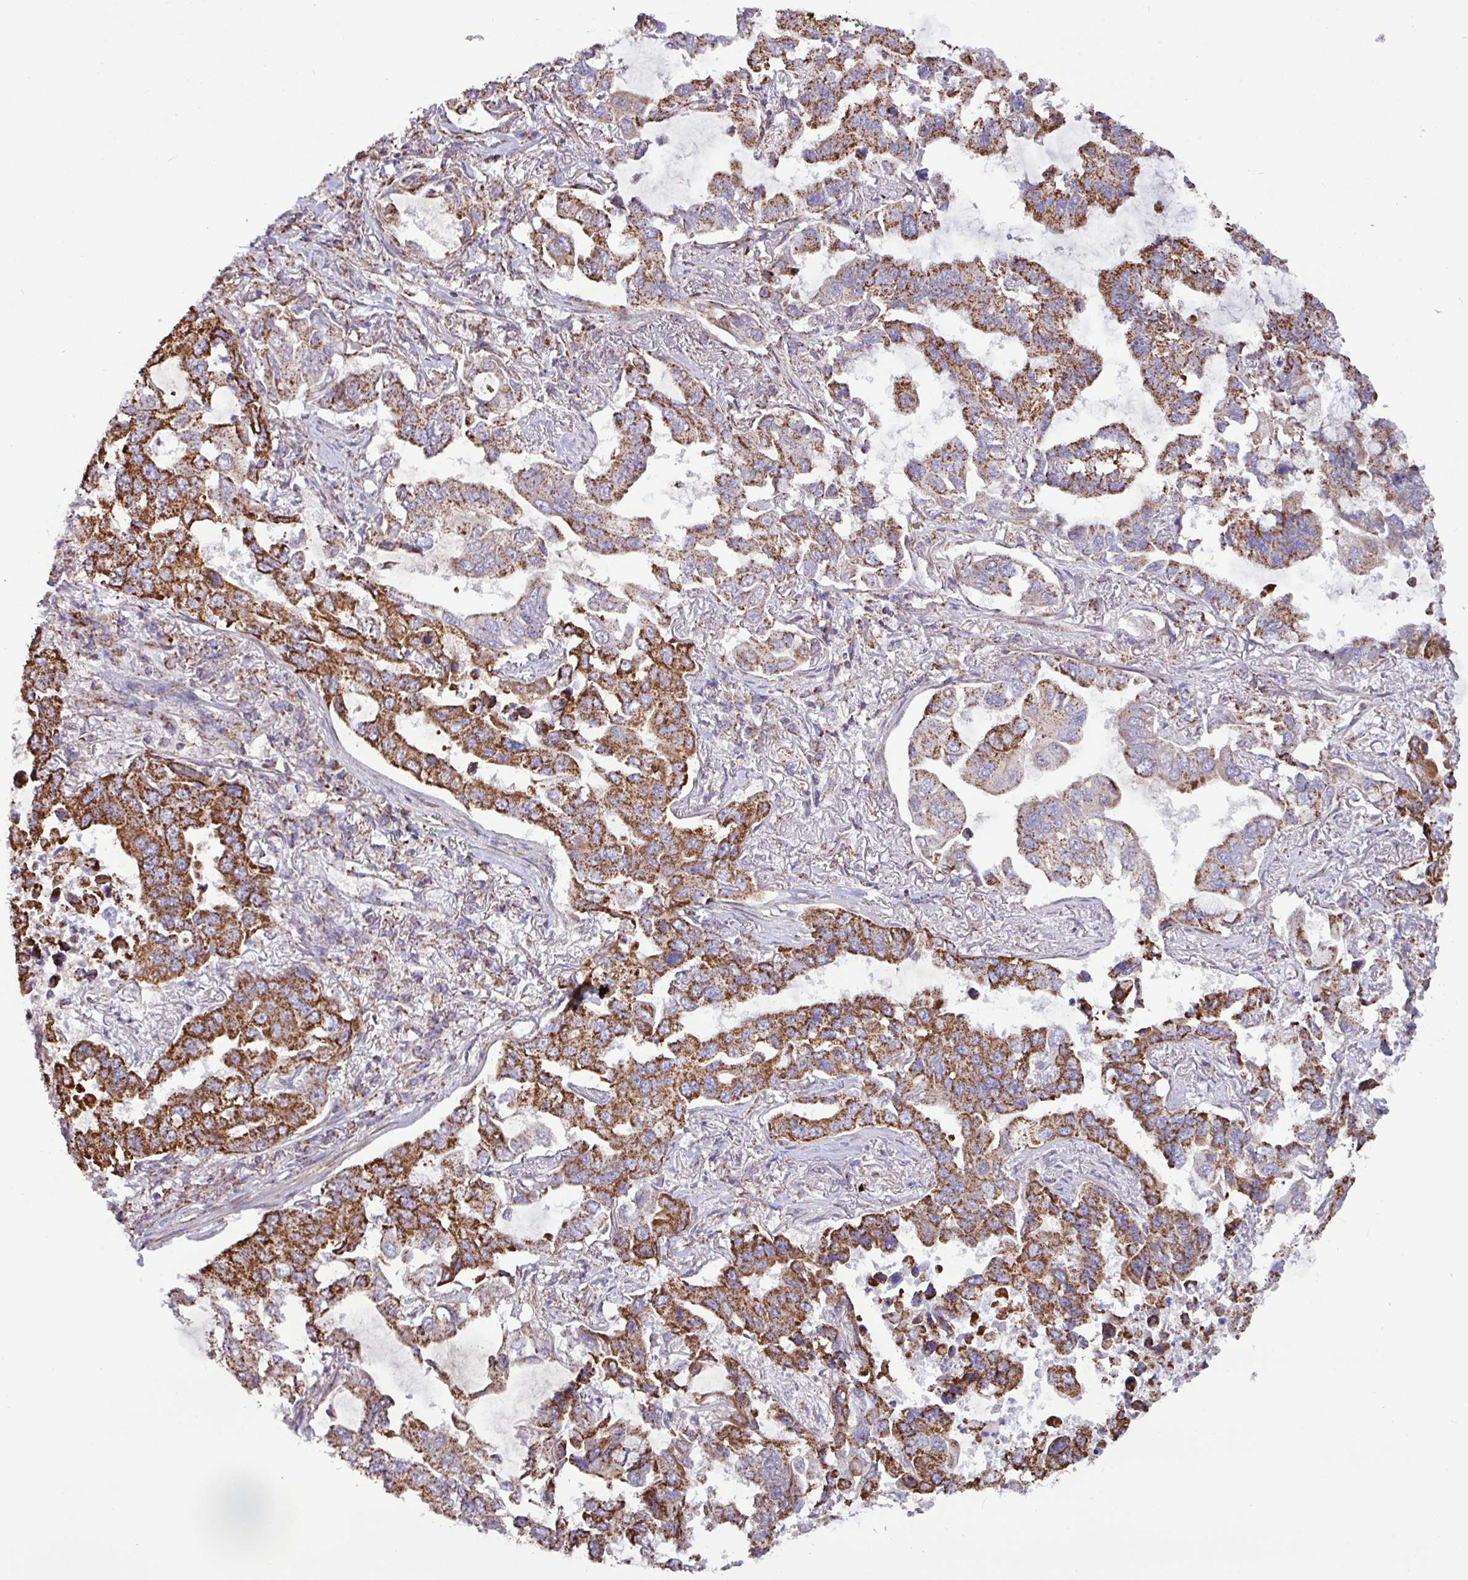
{"staining": {"intensity": "strong", "quantity": ">75%", "location": "cytoplasmic/membranous"}, "tissue": "lung cancer", "cell_type": "Tumor cells", "image_type": "cancer", "snomed": [{"axis": "morphology", "description": "Adenocarcinoma, NOS"}, {"axis": "topography", "description": "Lung"}], "caption": "There is high levels of strong cytoplasmic/membranous expression in tumor cells of adenocarcinoma (lung), as demonstrated by immunohistochemical staining (brown color).", "gene": "RTL3", "patient": {"sex": "male", "age": 64}}